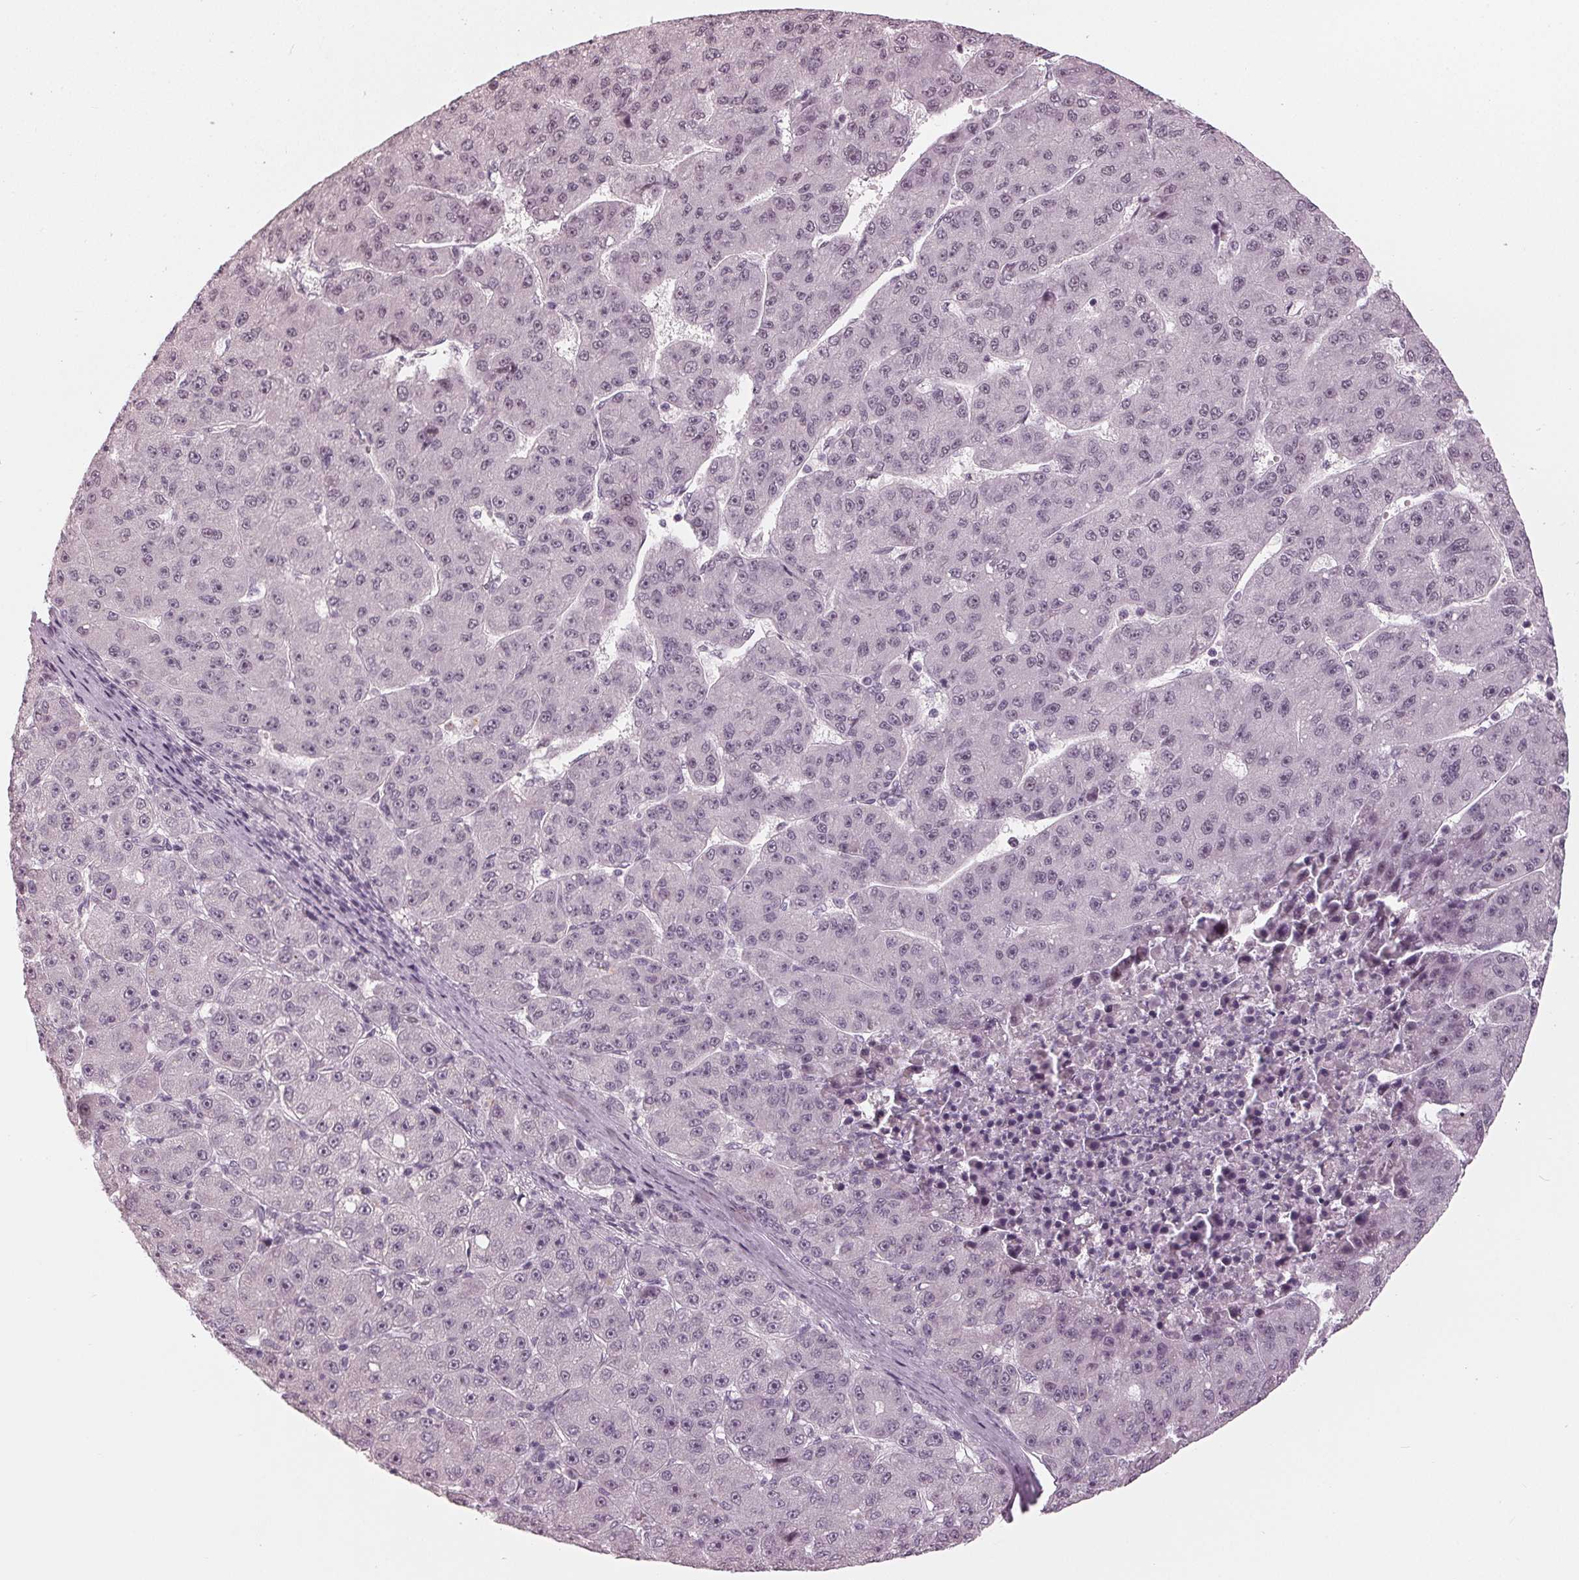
{"staining": {"intensity": "negative", "quantity": "none", "location": "none"}, "tissue": "liver cancer", "cell_type": "Tumor cells", "image_type": "cancer", "snomed": [{"axis": "morphology", "description": "Carcinoma, Hepatocellular, NOS"}, {"axis": "topography", "description": "Liver"}], "caption": "Tumor cells are negative for protein expression in human liver cancer (hepatocellular carcinoma). Brightfield microscopy of immunohistochemistry stained with DAB (brown) and hematoxylin (blue), captured at high magnification.", "gene": "ADPRHL1", "patient": {"sex": "male", "age": 67}}